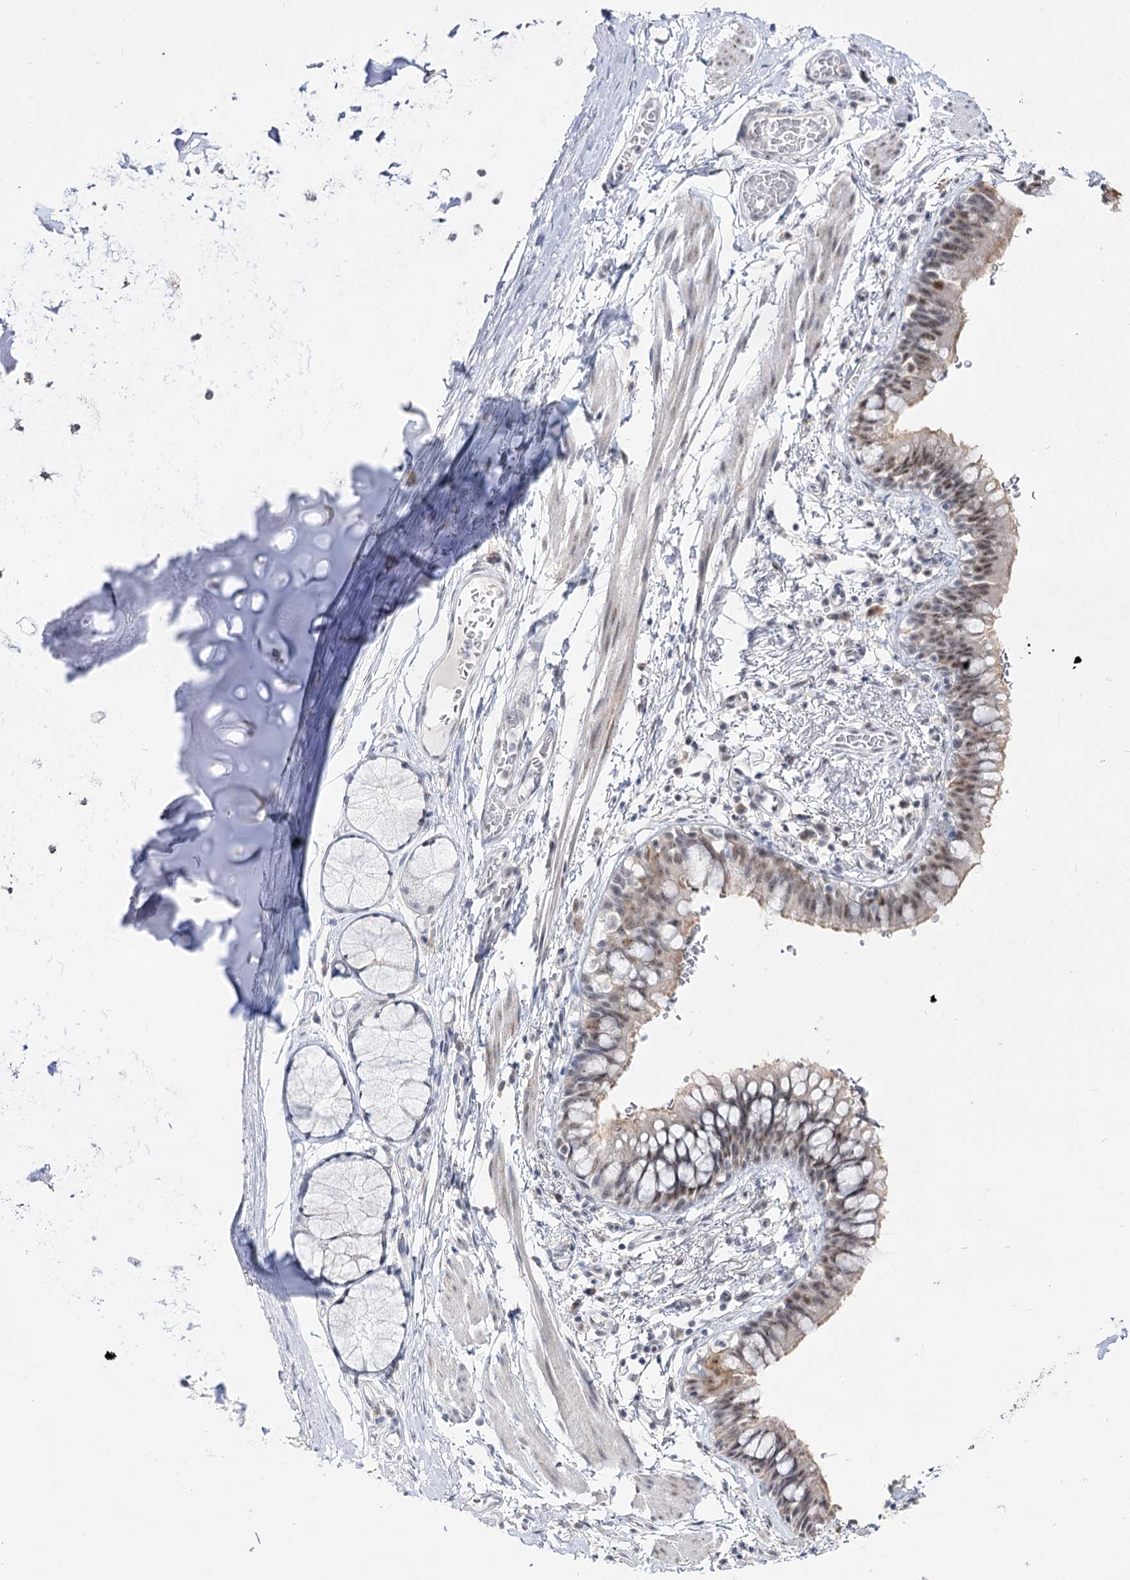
{"staining": {"intensity": "weak", "quantity": "25%-75%", "location": "nuclear"}, "tissue": "bronchus", "cell_type": "Respiratory epithelial cells", "image_type": "normal", "snomed": [{"axis": "morphology", "description": "Normal tissue, NOS"}, {"axis": "topography", "description": "Cartilage tissue"}, {"axis": "topography", "description": "Bronchus"}], "caption": "Immunohistochemical staining of normal human bronchus demonstrates 25%-75% levels of weak nuclear protein staining in approximately 25%-75% of respiratory epithelial cells. (DAB (3,3'-diaminobenzidine) = brown stain, brightfield microscopy at high magnification).", "gene": "DDX50", "patient": {"sex": "female", "age": 36}}